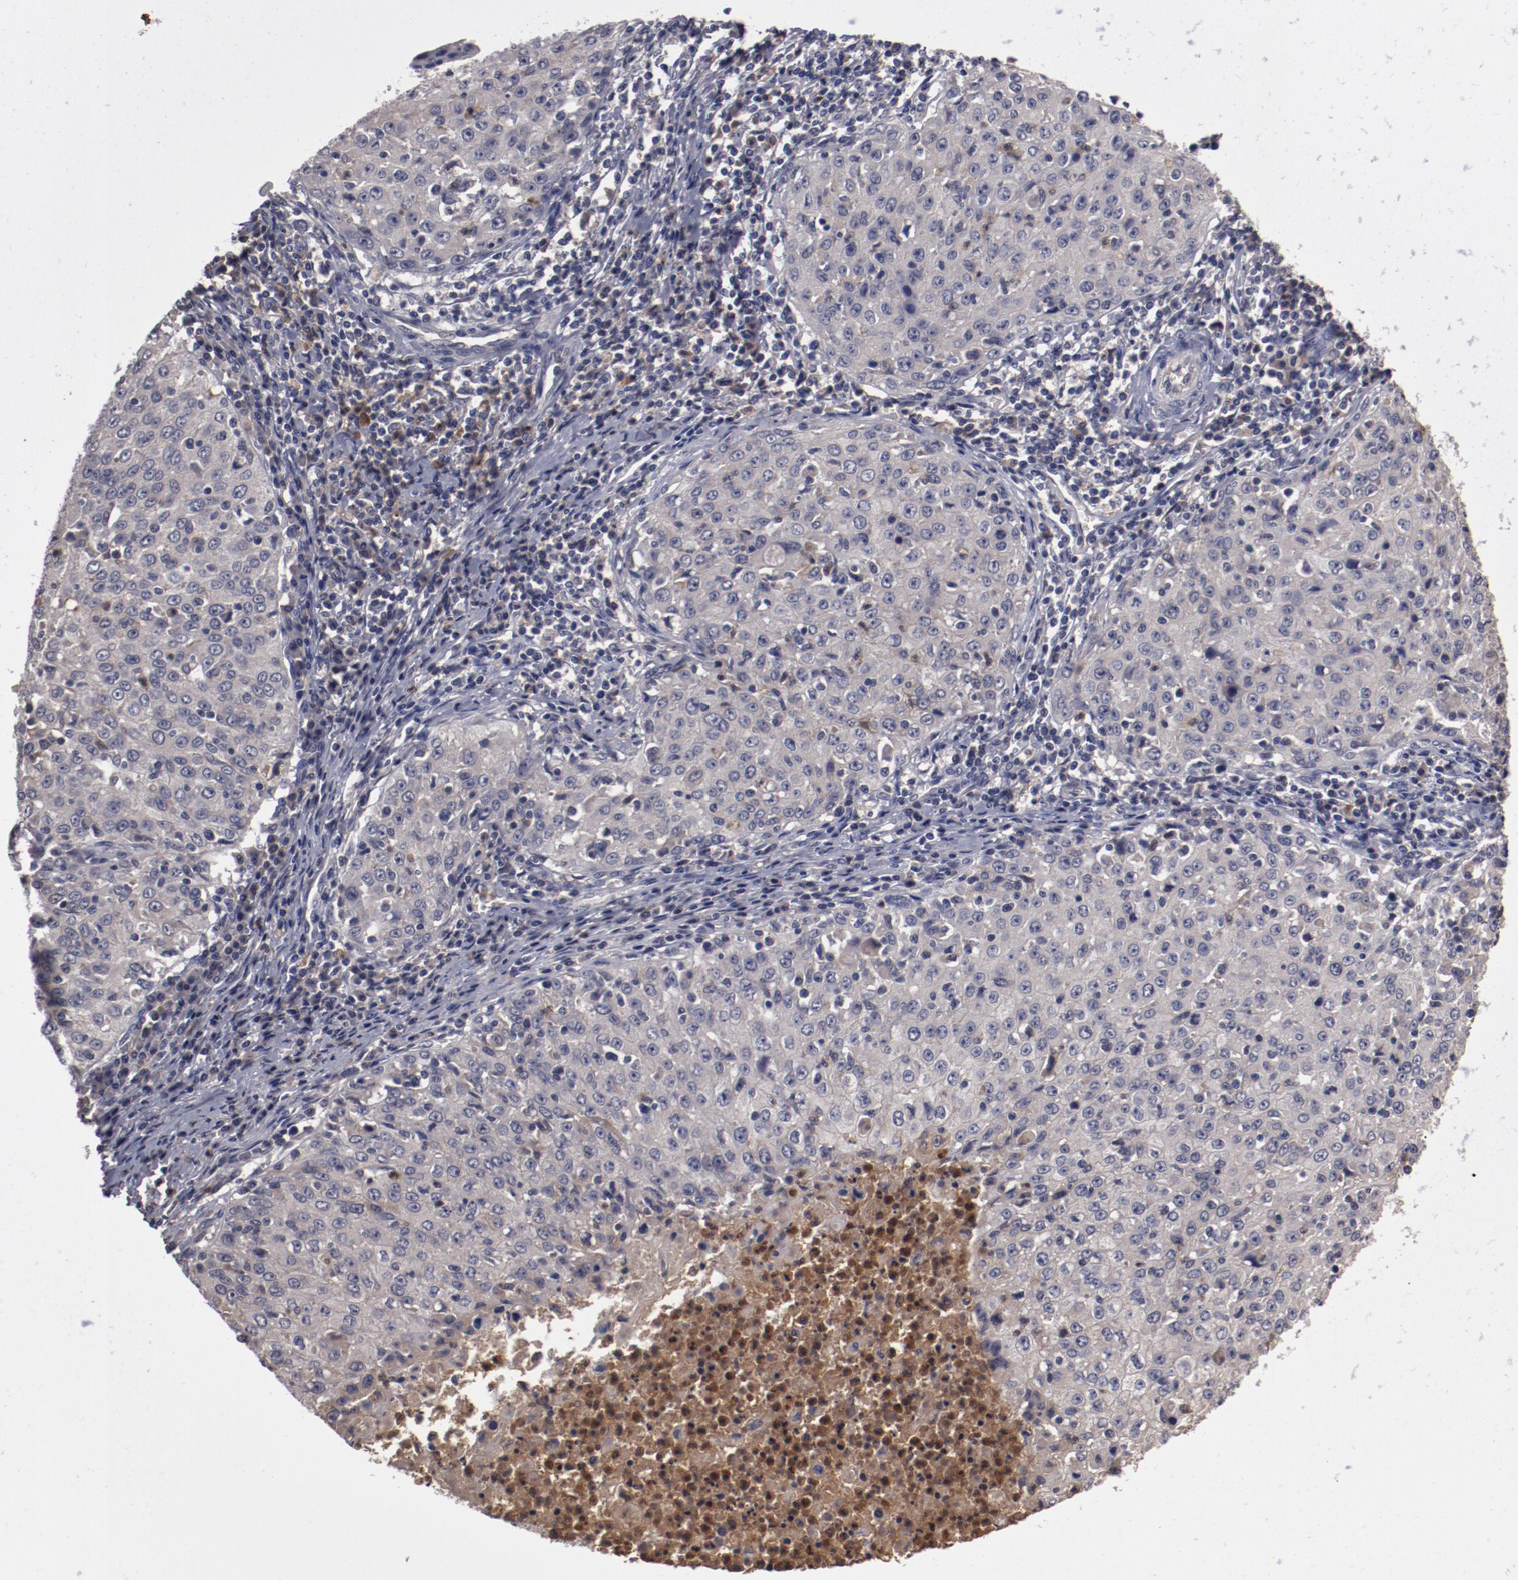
{"staining": {"intensity": "negative", "quantity": "none", "location": "none"}, "tissue": "cervical cancer", "cell_type": "Tumor cells", "image_type": "cancer", "snomed": [{"axis": "morphology", "description": "Squamous cell carcinoma, NOS"}, {"axis": "topography", "description": "Cervix"}], "caption": "Histopathology image shows no protein positivity in tumor cells of cervical cancer tissue. Nuclei are stained in blue.", "gene": "CP", "patient": {"sex": "female", "age": 27}}